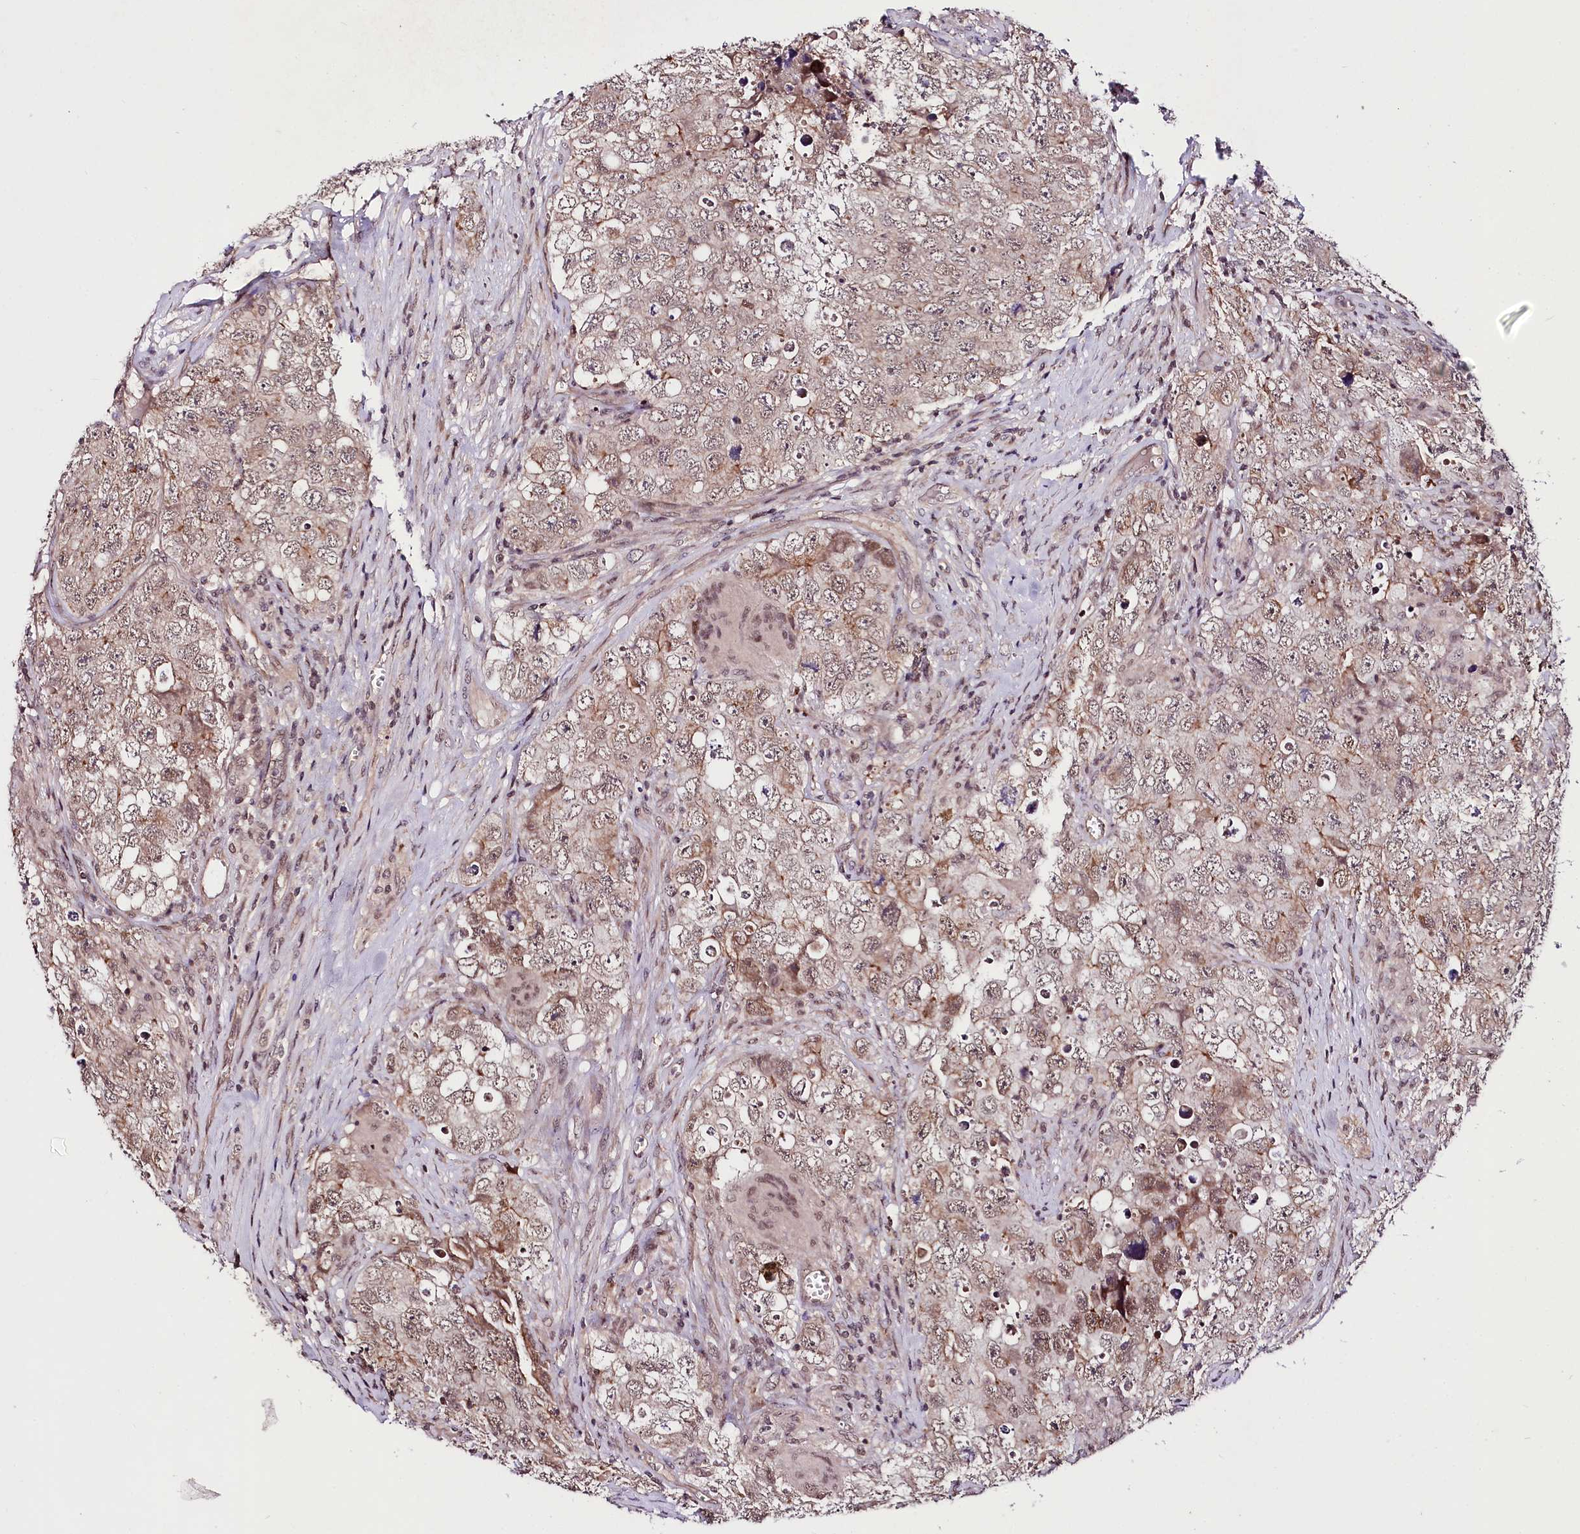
{"staining": {"intensity": "weak", "quantity": ">75%", "location": "cytoplasmic/membranous,nuclear"}, "tissue": "testis cancer", "cell_type": "Tumor cells", "image_type": "cancer", "snomed": [{"axis": "morphology", "description": "Seminoma, NOS"}, {"axis": "morphology", "description": "Carcinoma, Embryonal, NOS"}, {"axis": "topography", "description": "Testis"}], "caption": "Approximately >75% of tumor cells in testis seminoma show weak cytoplasmic/membranous and nuclear protein positivity as visualized by brown immunohistochemical staining.", "gene": "TAFAZZIN", "patient": {"sex": "male", "age": 43}}